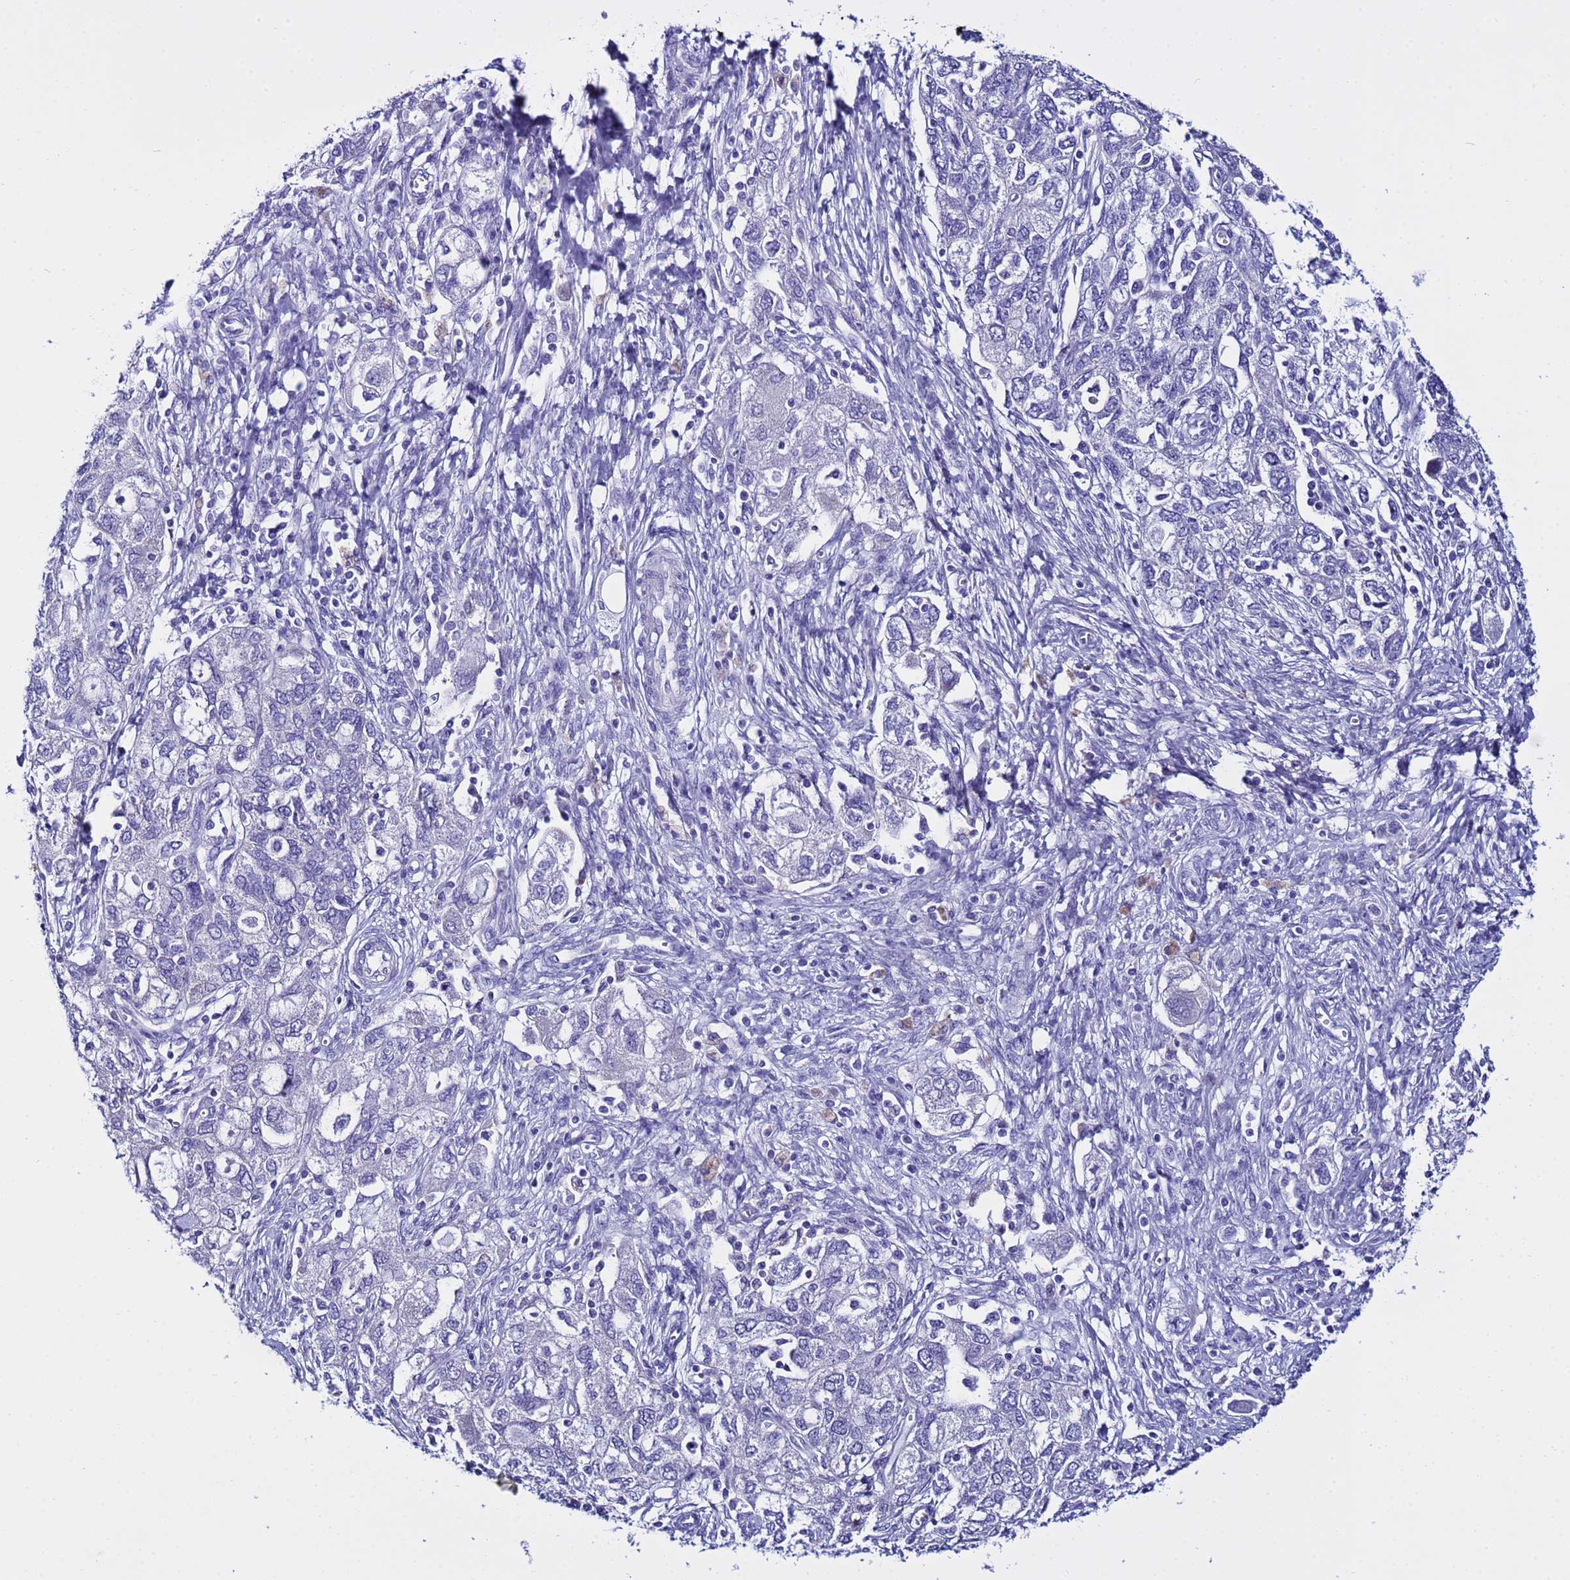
{"staining": {"intensity": "negative", "quantity": "none", "location": "none"}, "tissue": "ovarian cancer", "cell_type": "Tumor cells", "image_type": "cancer", "snomed": [{"axis": "morphology", "description": "Carcinoma, NOS"}, {"axis": "morphology", "description": "Cystadenocarcinoma, serous, NOS"}, {"axis": "topography", "description": "Ovary"}], "caption": "High power microscopy photomicrograph of an immunohistochemistry image of ovarian serous cystadenocarcinoma, revealing no significant expression in tumor cells.", "gene": "IGSF11", "patient": {"sex": "female", "age": 69}}